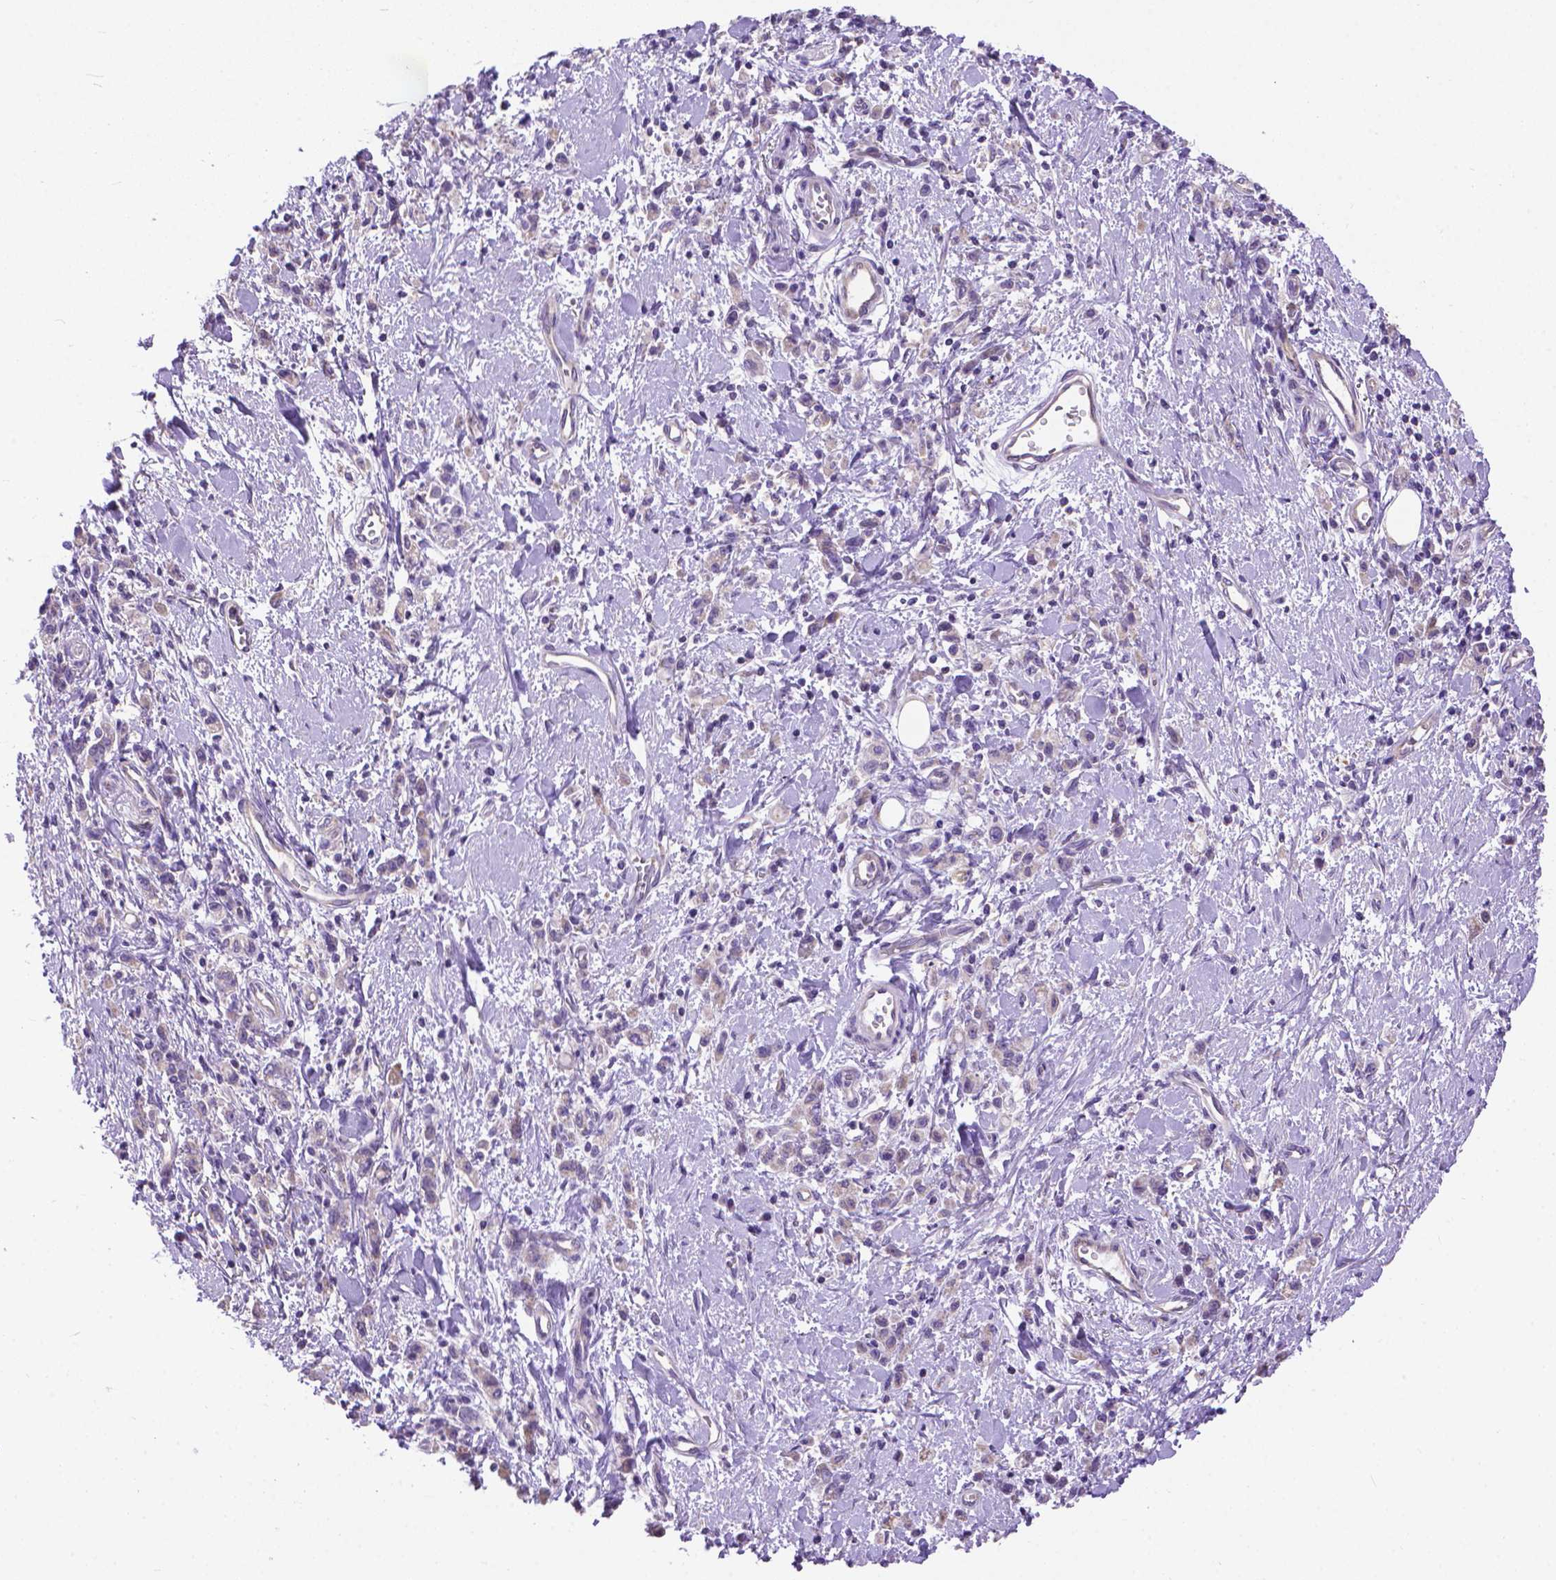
{"staining": {"intensity": "negative", "quantity": "none", "location": "none"}, "tissue": "stomach cancer", "cell_type": "Tumor cells", "image_type": "cancer", "snomed": [{"axis": "morphology", "description": "Adenocarcinoma, NOS"}, {"axis": "topography", "description": "Stomach"}], "caption": "Human stomach adenocarcinoma stained for a protein using IHC exhibits no staining in tumor cells.", "gene": "SYN1", "patient": {"sex": "male", "age": 77}}